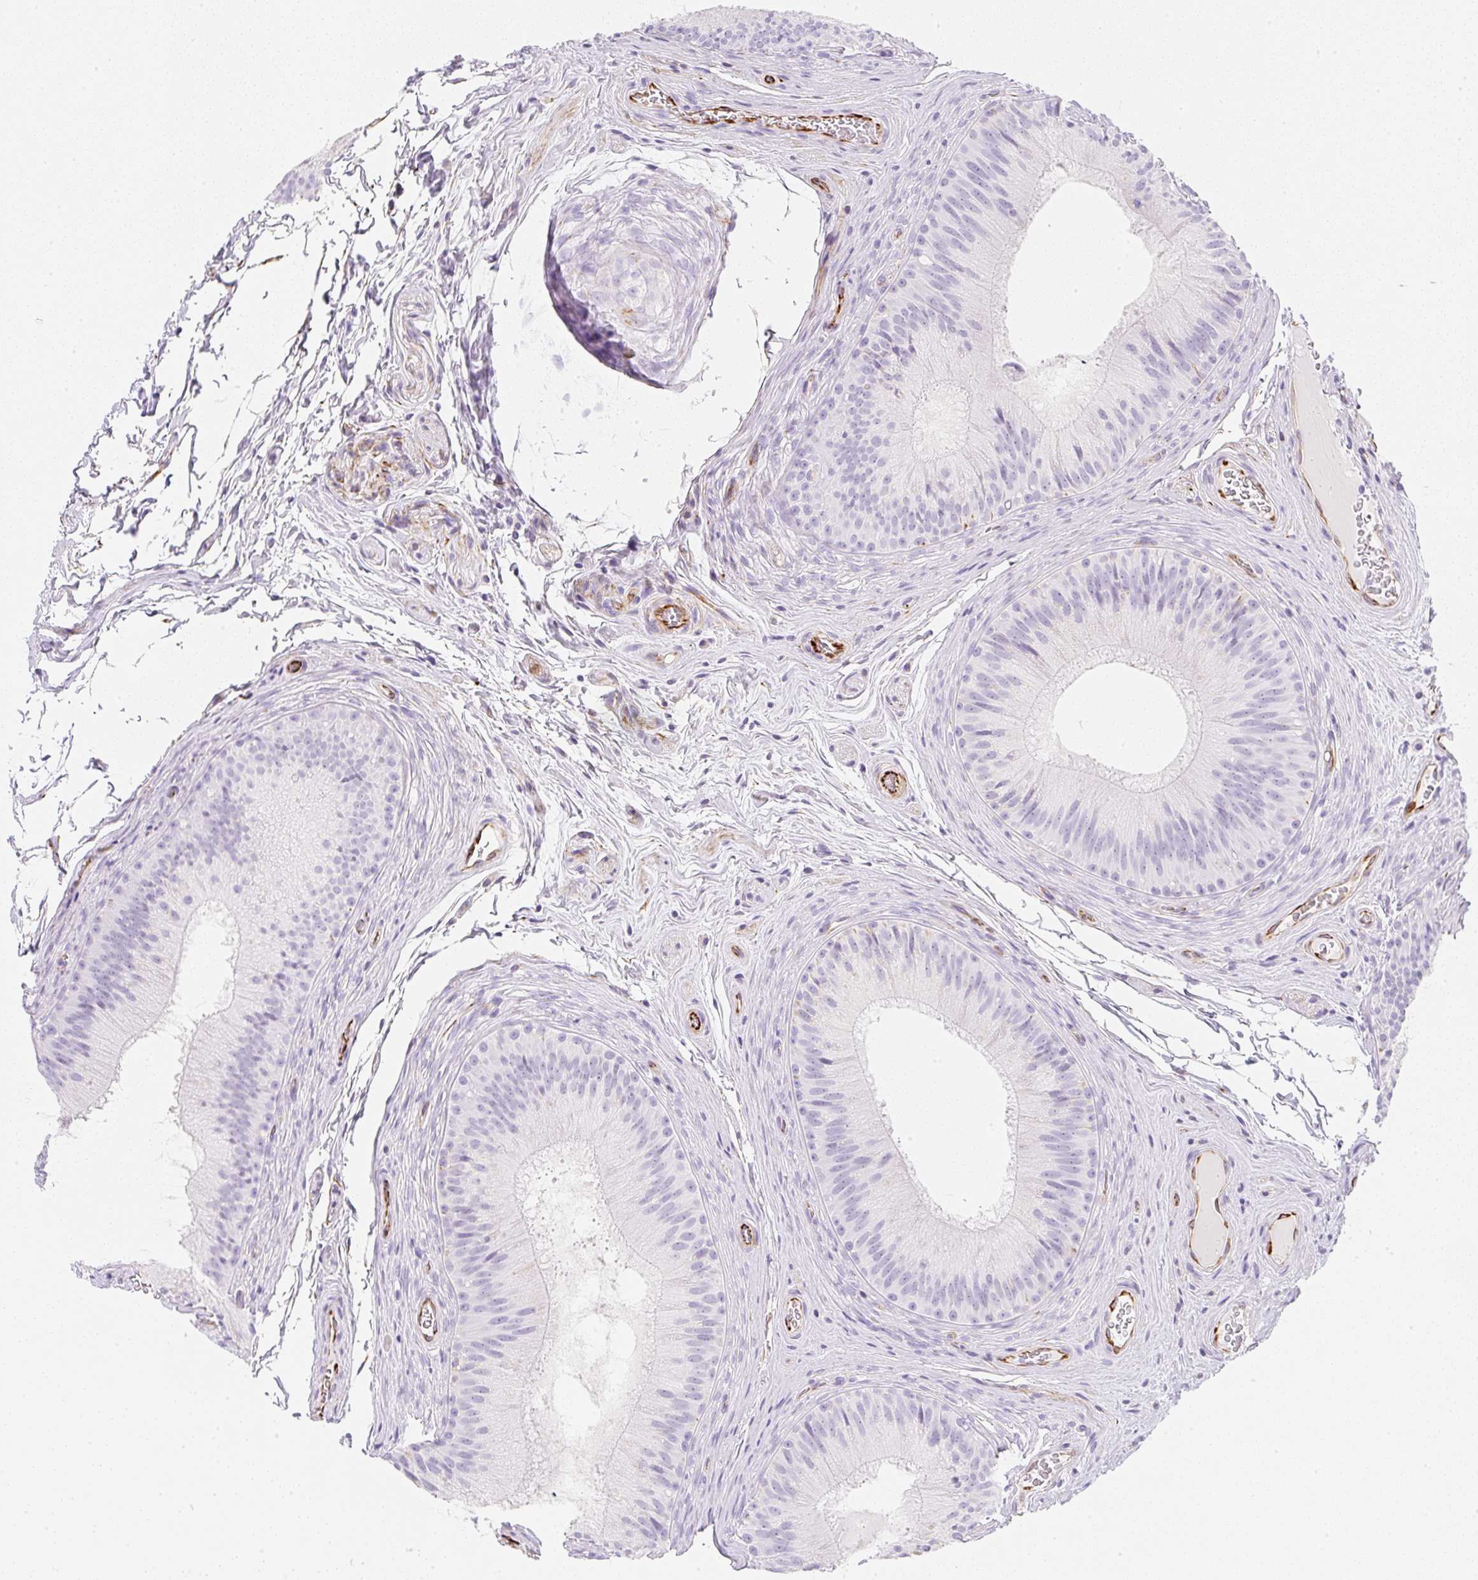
{"staining": {"intensity": "strong", "quantity": "<25%", "location": "cytoplasmic/membranous"}, "tissue": "epididymis", "cell_type": "Glandular cells", "image_type": "normal", "snomed": [{"axis": "morphology", "description": "Normal tissue, NOS"}, {"axis": "topography", "description": "Epididymis"}], "caption": "Strong cytoplasmic/membranous protein positivity is seen in approximately <25% of glandular cells in epididymis. The staining was performed using DAB, with brown indicating positive protein expression. Nuclei are stained blue with hematoxylin.", "gene": "ZNF689", "patient": {"sex": "male", "age": 24}}